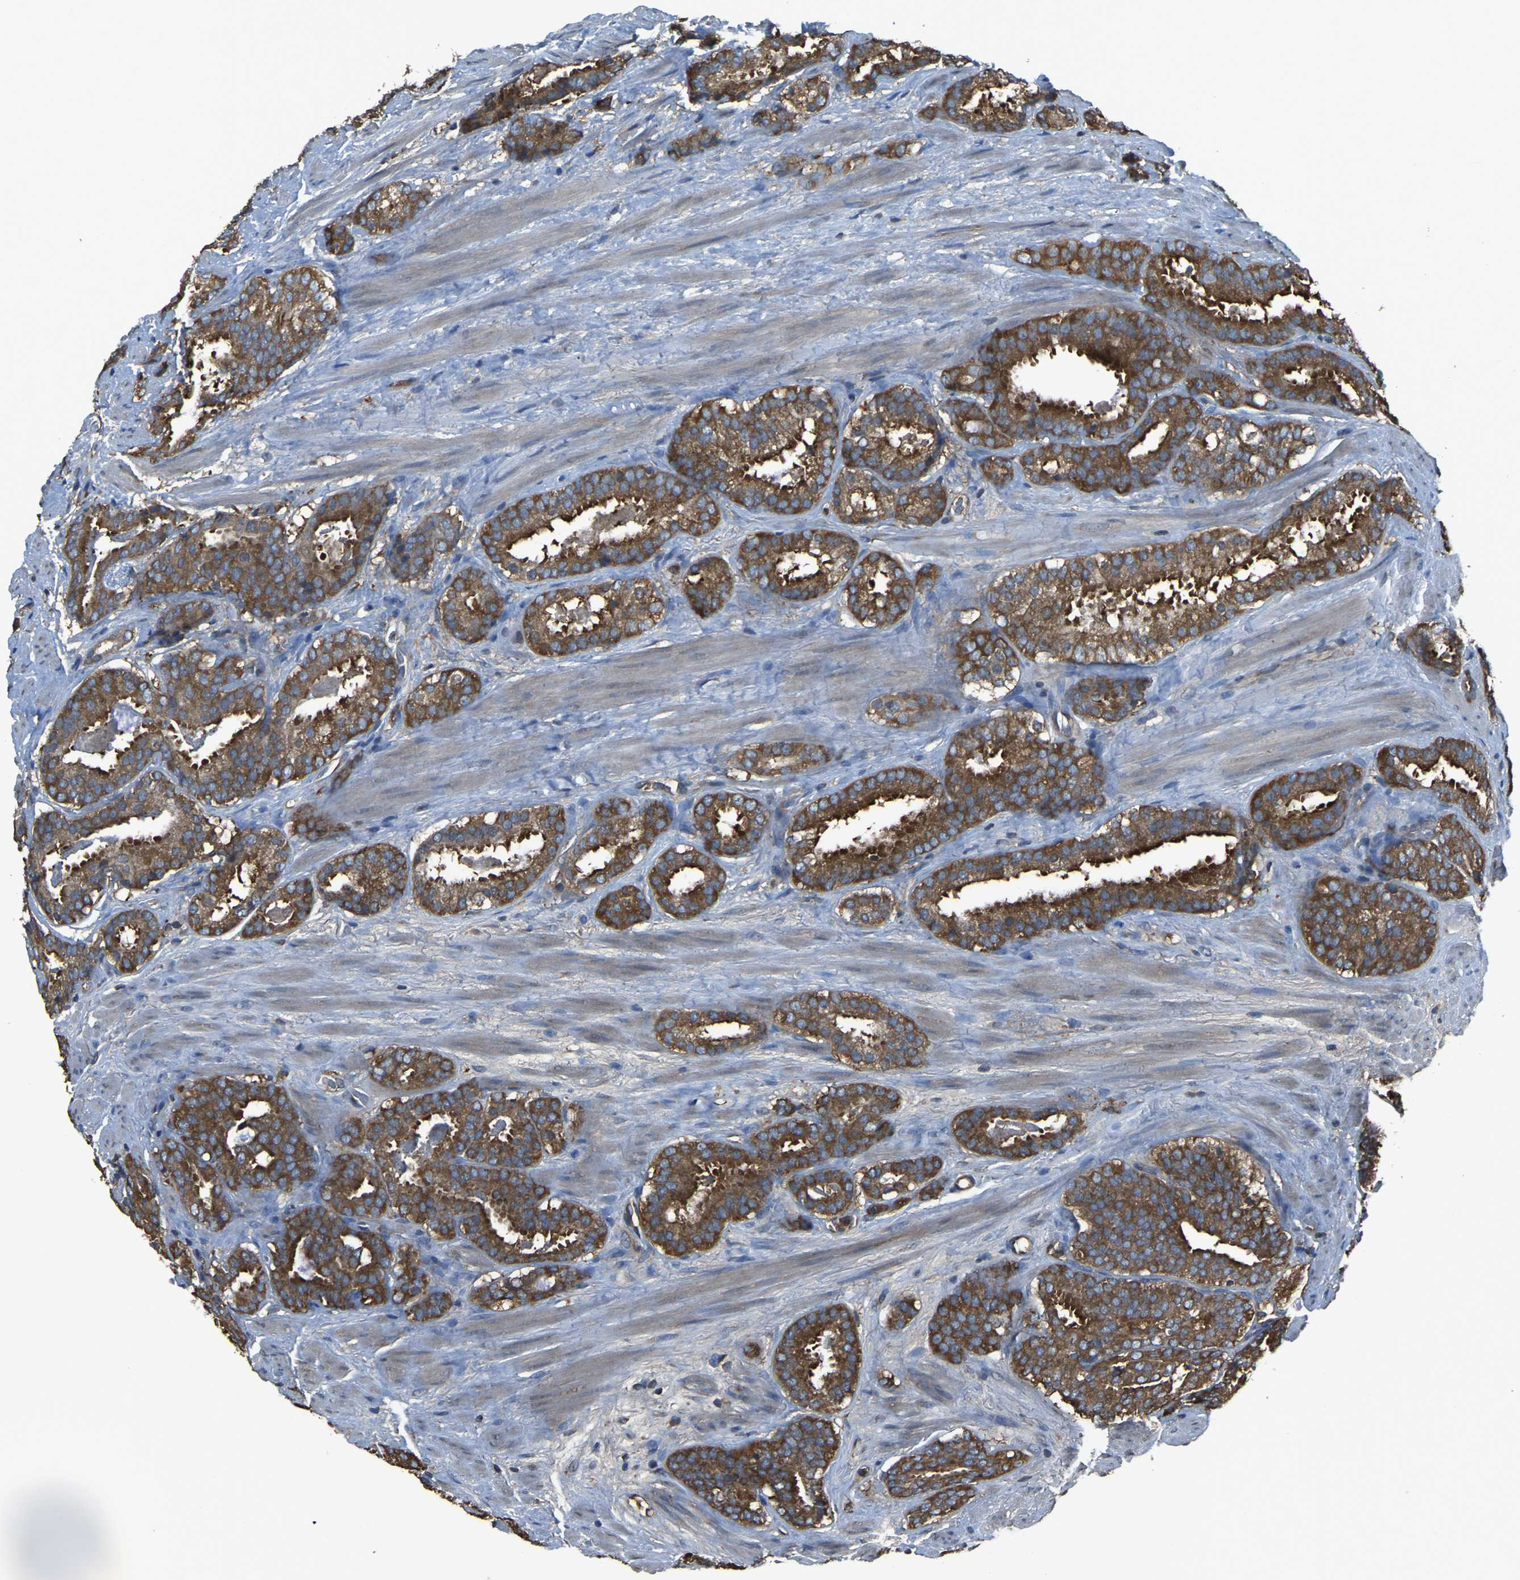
{"staining": {"intensity": "strong", "quantity": ">75%", "location": "cytoplasmic/membranous"}, "tissue": "prostate cancer", "cell_type": "Tumor cells", "image_type": "cancer", "snomed": [{"axis": "morphology", "description": "Adenocarcinoma, Low grade"}, {"axis": "topography", "description": "Prostate"}], "caption": "The immunohistochemical stain highlights strong cytoplasmic/membranous positivity in tumor cells of prostate adenocarcinoma (low-grade) tissue.", "gene": "AIMP1", "patient": {"sex": "male", "age": 69}}